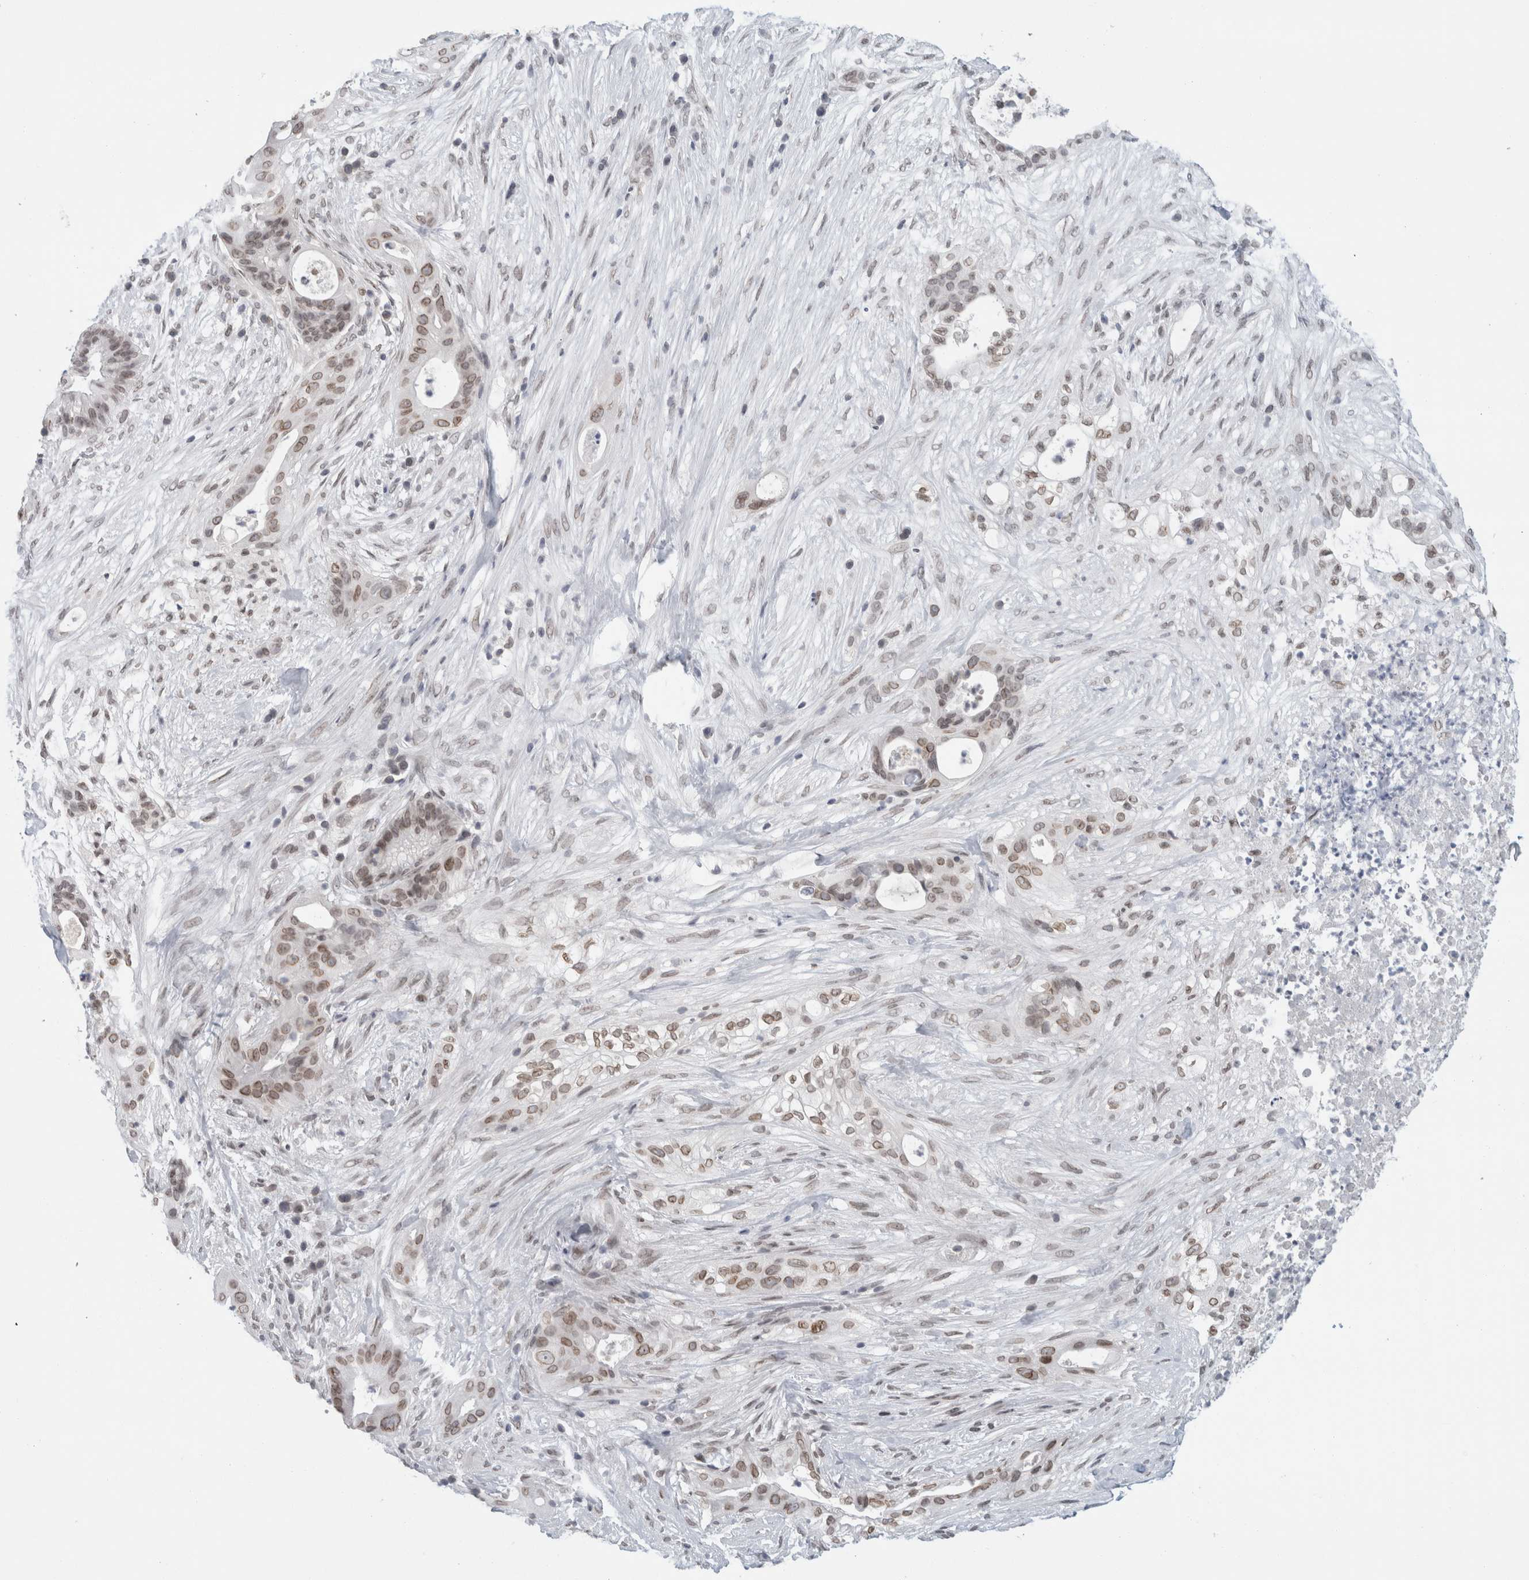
{"staining": {"intensity": "weak", "quantity": ">75%", "location": "cytoplasmic/membranous,nuclear"}, "tissue": "pancreatic cancer", "cell_type": "Tumor cells", "image_type": "cancer", "snomed": [{"axis": "morphology", "description": "Adenocarcinoma, NOS"}, {"axis": "topography", "description": "Pancreas"}], "caption": "An image of human adenocarcinoma (pancreatic) stained for a protein demonstrates weak cytoplasmic/membranous and nuclear brown staining in tumor cells.", "gene": "ZNF770", "patient": {"sex": "male", "age": 58}}